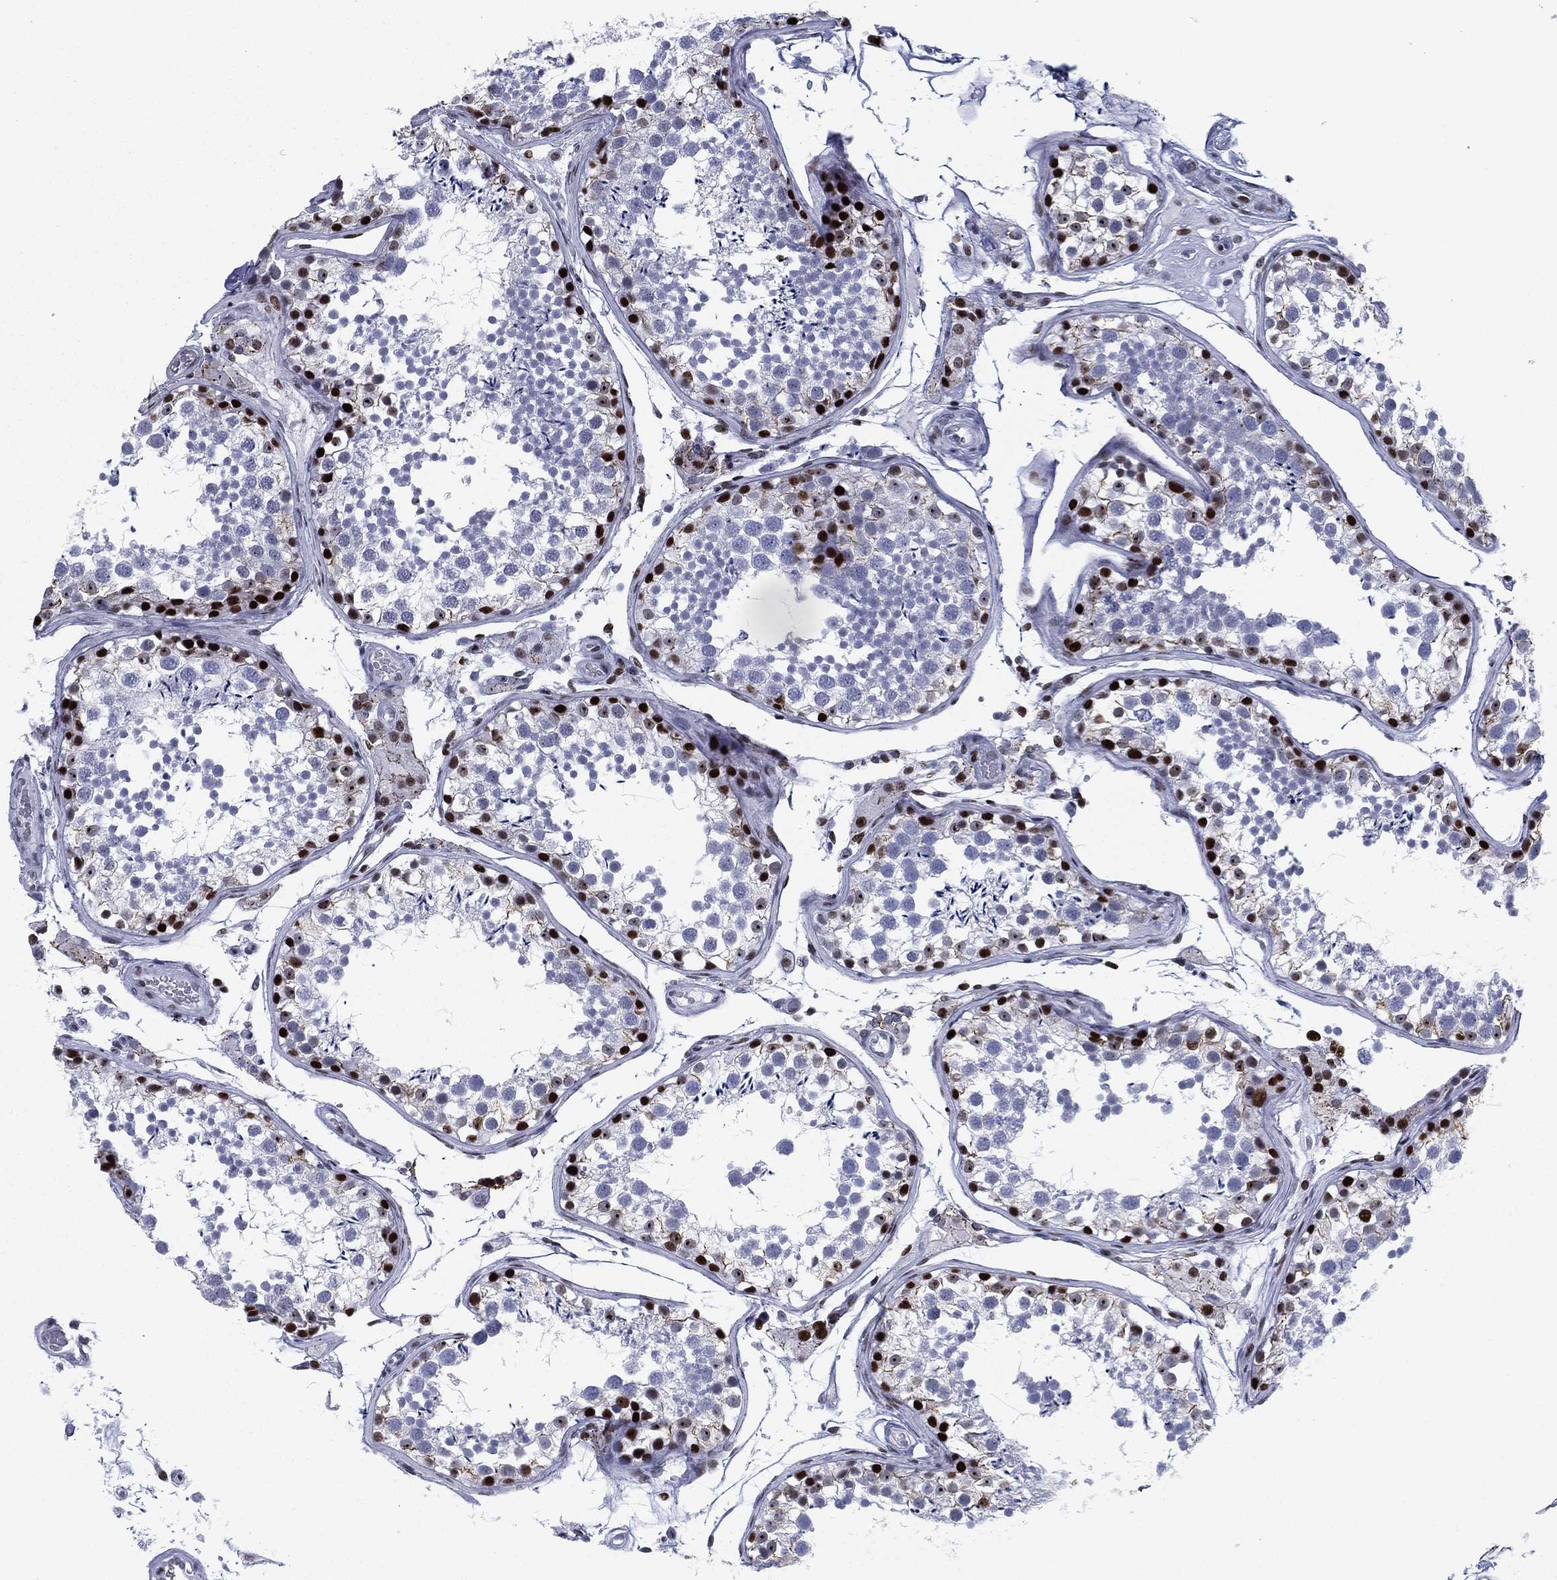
{"staining": {"intensity": "strong", "quantity": "25%-75%", "location": "nuclear"}, "tissue": "testis", "cell_type": "Cells in seminiferous ducts", "image_type": "normal", "snomed": [{"axis": "morphology", "description": "Normal tissue, NOS"}, {"axis": "topography", "description": "Testis"}], "caption": "This micrograph displays normal testis stained with immunohistochemistry to label a protein in brown. The nuclear of cells in seminiferous ducts show strong positivity for the protein. Nuclei are counter-stained blue.", "gene": "CYB561D2", "patient": {"sex": "male", "age": 29}}